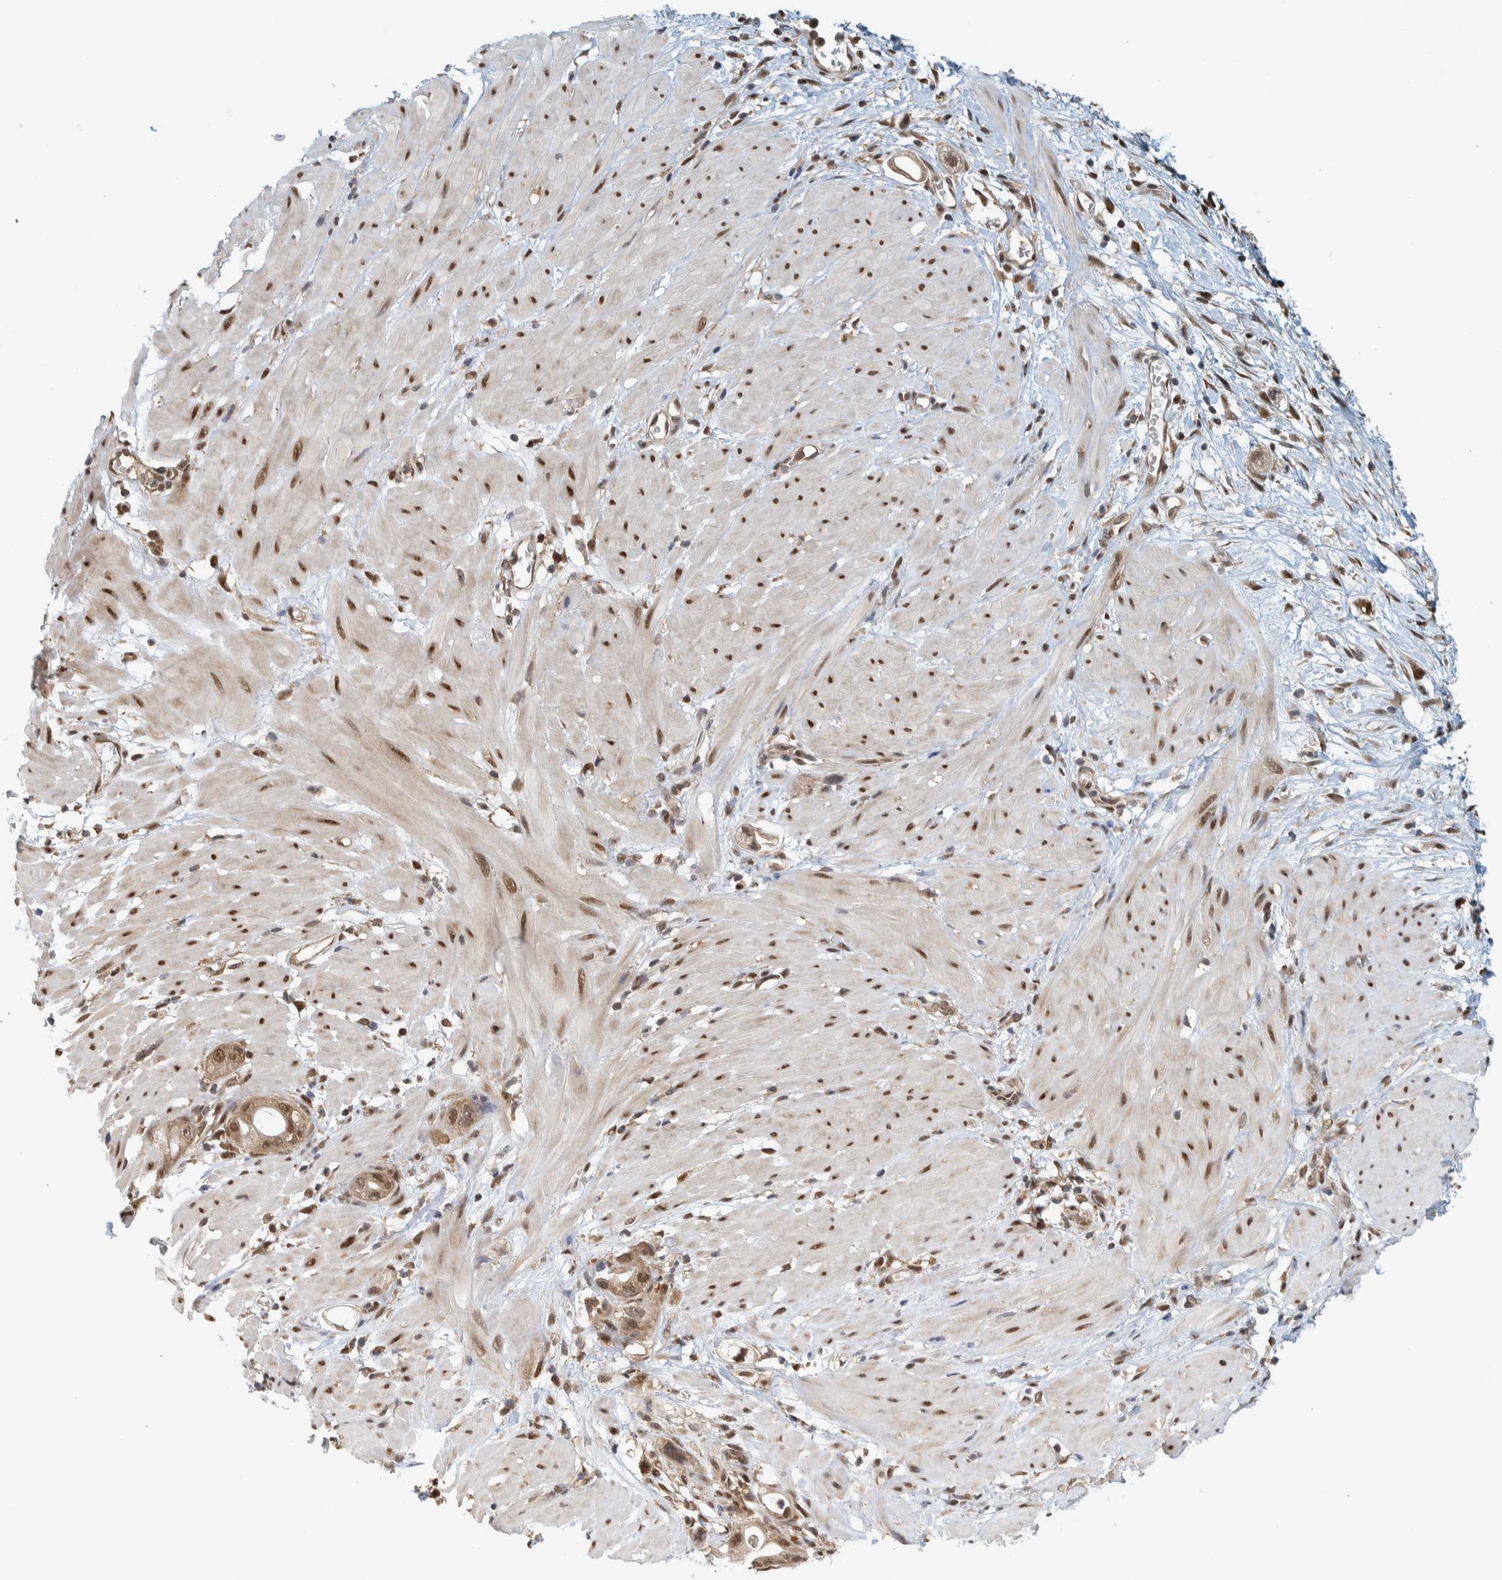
{"staining": {"intensity": "moderate", "quantity": "25%-75%", "location": "nuclear"}, "tissue": "stomach cancer", "cell_type": "Tumor cells", "image_type": "cancer", "snomed": [{"axis": "morphology", "description": "Adenocarcinoma, NOS"}, {"axis": "topography", "description": "Stomach"}, {"axis": "topography", "description": "Stomach, lower"}], "caption": "Stomach cancer (adenocarcinoma) stained with a brown dye displays moderate nuclear positive staining in approximately 25%-75% of tumor cells.", "gene": "COPS3", "patient": {"sex": "female", "age": 48}}